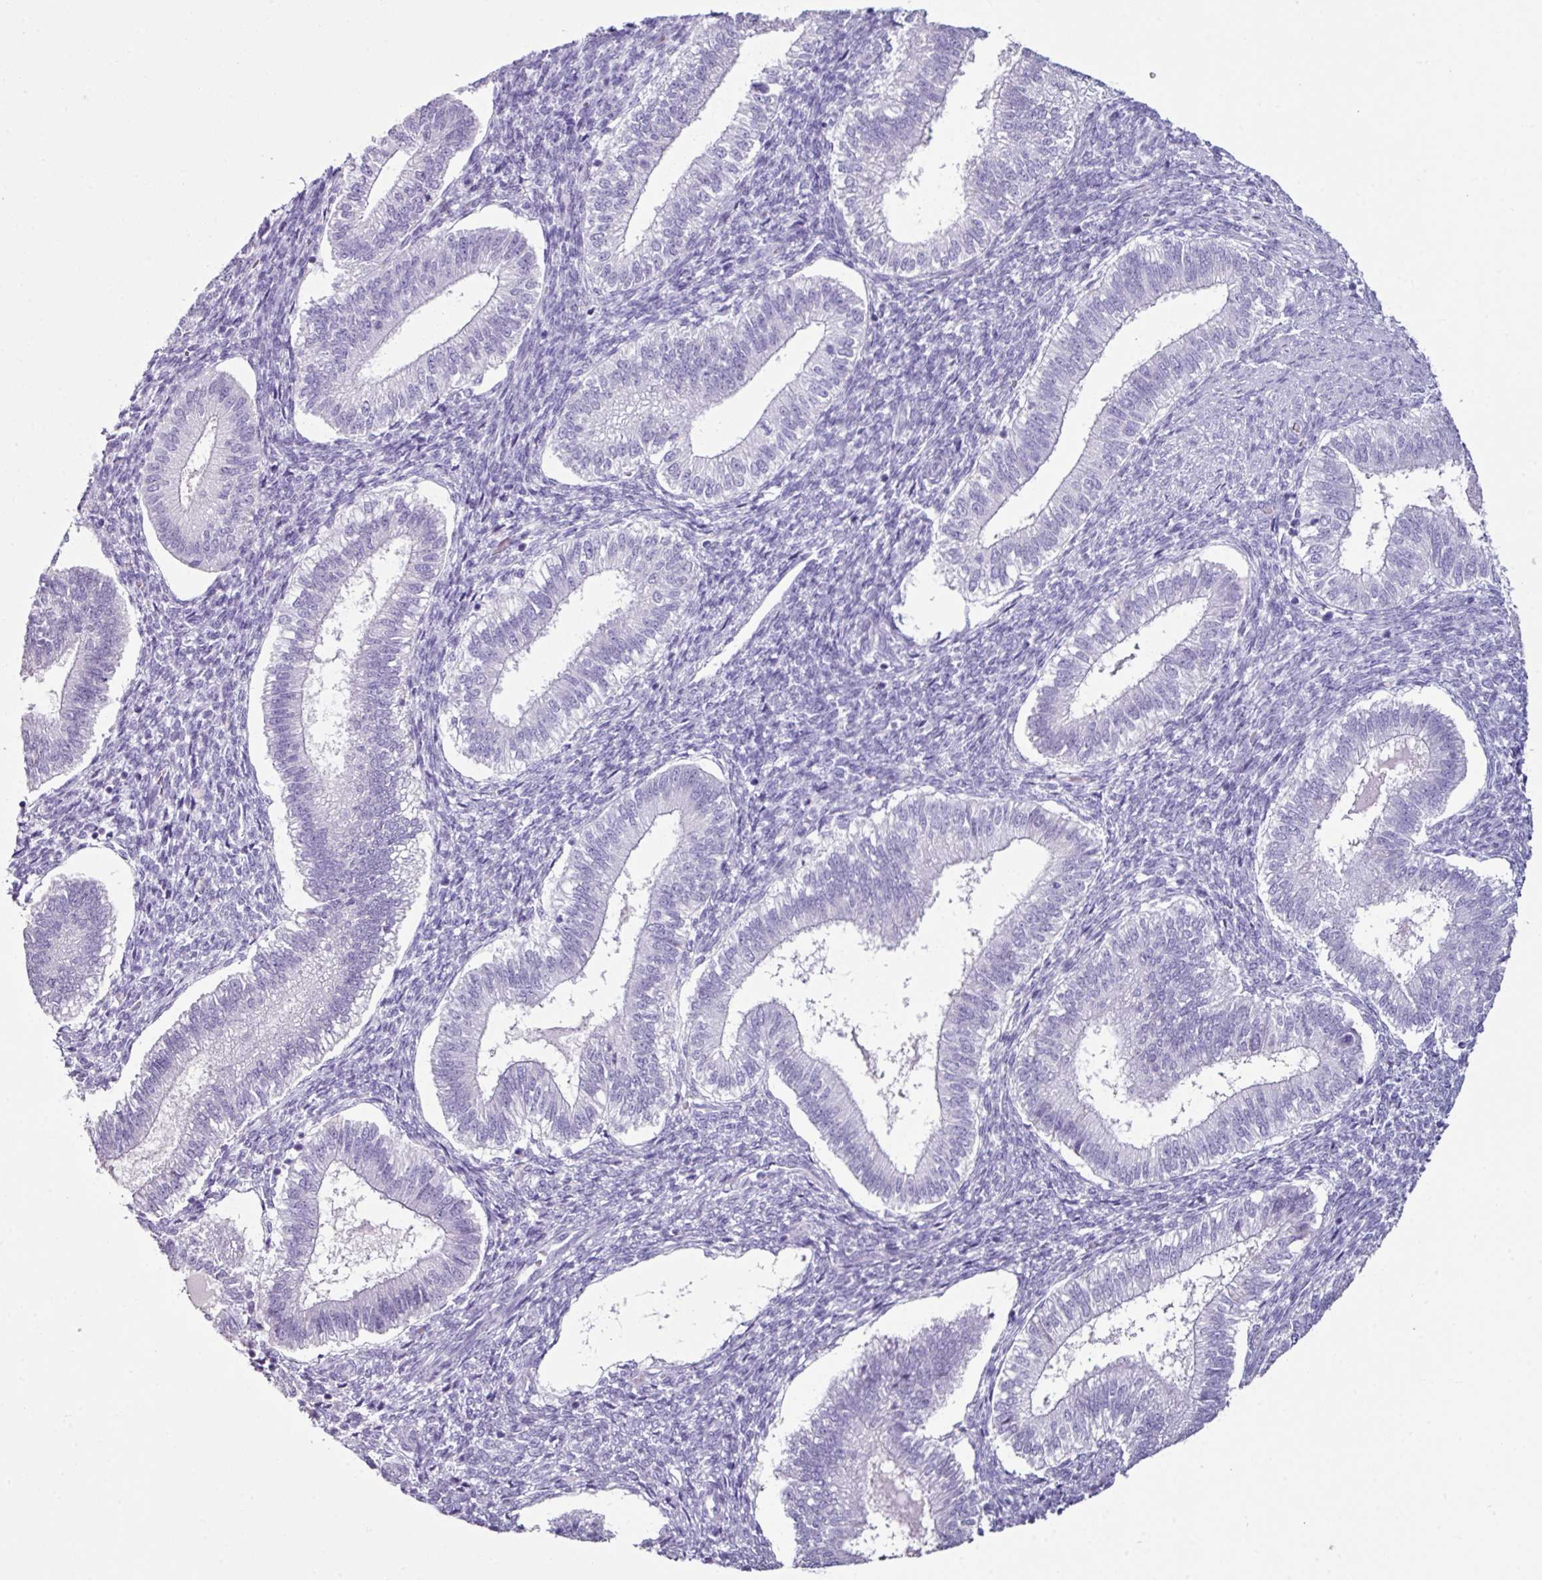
{"staining": {"intensity": "negative", "quantity": "none", "location": "none"}, "tissue": "endometrium", "cell_type": "Cells in endometrial stroma", "image_type": "normal", "snomed": [{"axis": "morphology", "description": "Normal tissue, NOS"}, {"axis": "topography", "description": "Endometrium"}], "caption": "IHC image of normal human endometrium stained for a protein (brown), which reveals no expression in cells in endometrial stroma.", "gene": "GLP2R", "patient": {"sex": "female", "age": 25}}